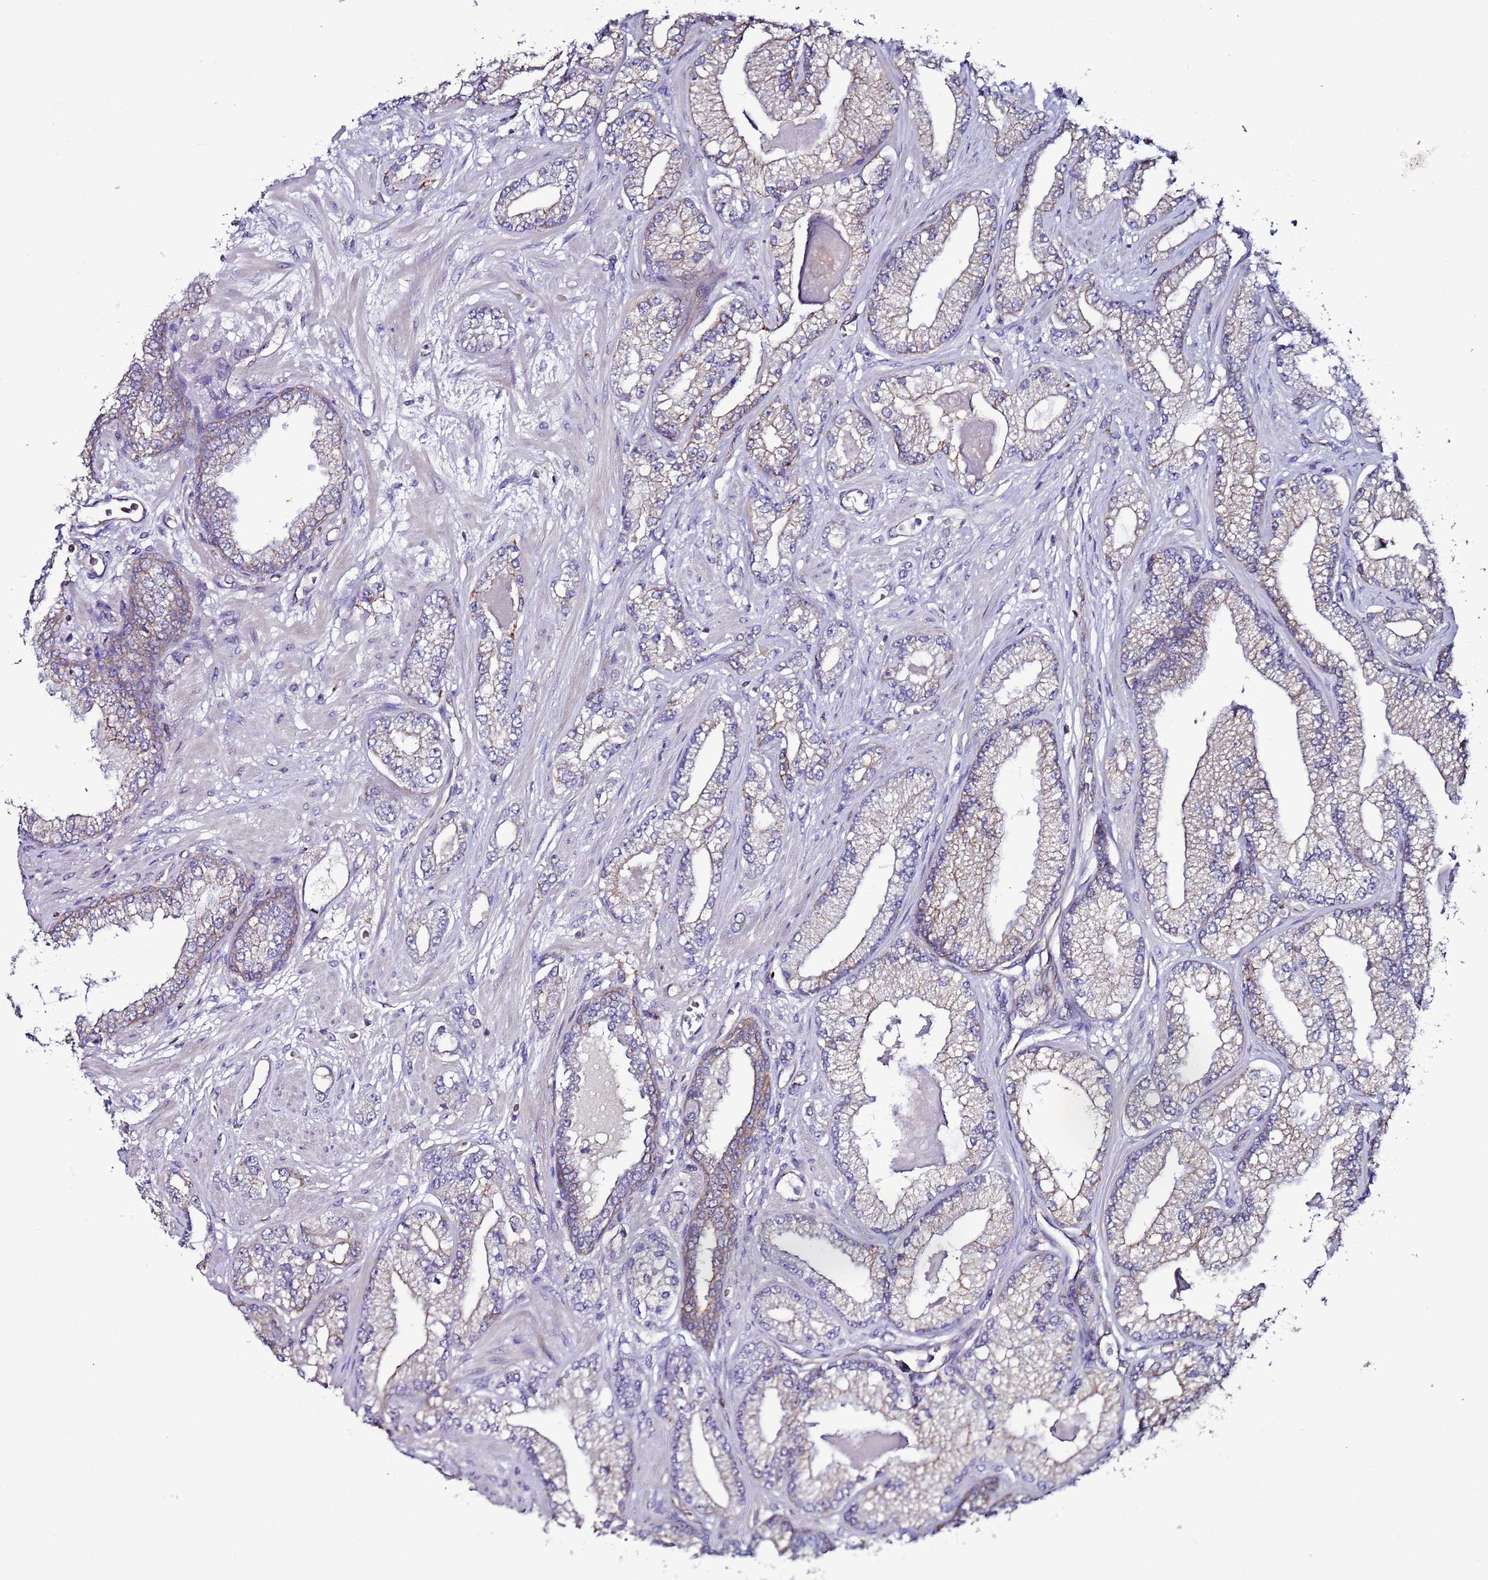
{"staining": {"intensity": "negative", "quantity": "none", "location": "none"}, "tissue": "prostate cancer", "cell_type": "Tumor cells", "image_type": "cancer", "snomed": [{"axis": "morphology", "description": "Adenocarcinoma, Low grade"}, {"axis": "topography", "description": "Prostate"}], "caption": "Tumor cells show no significant staining in adenocarcinoma (low-grade) (prostate). (Stains: DAB IHC with hematoxylin counter stain, Microscopy: brightfield microscopy at high magnification).", "gene": "TENM3", "patient": {"sex": "male", "age": 64}}